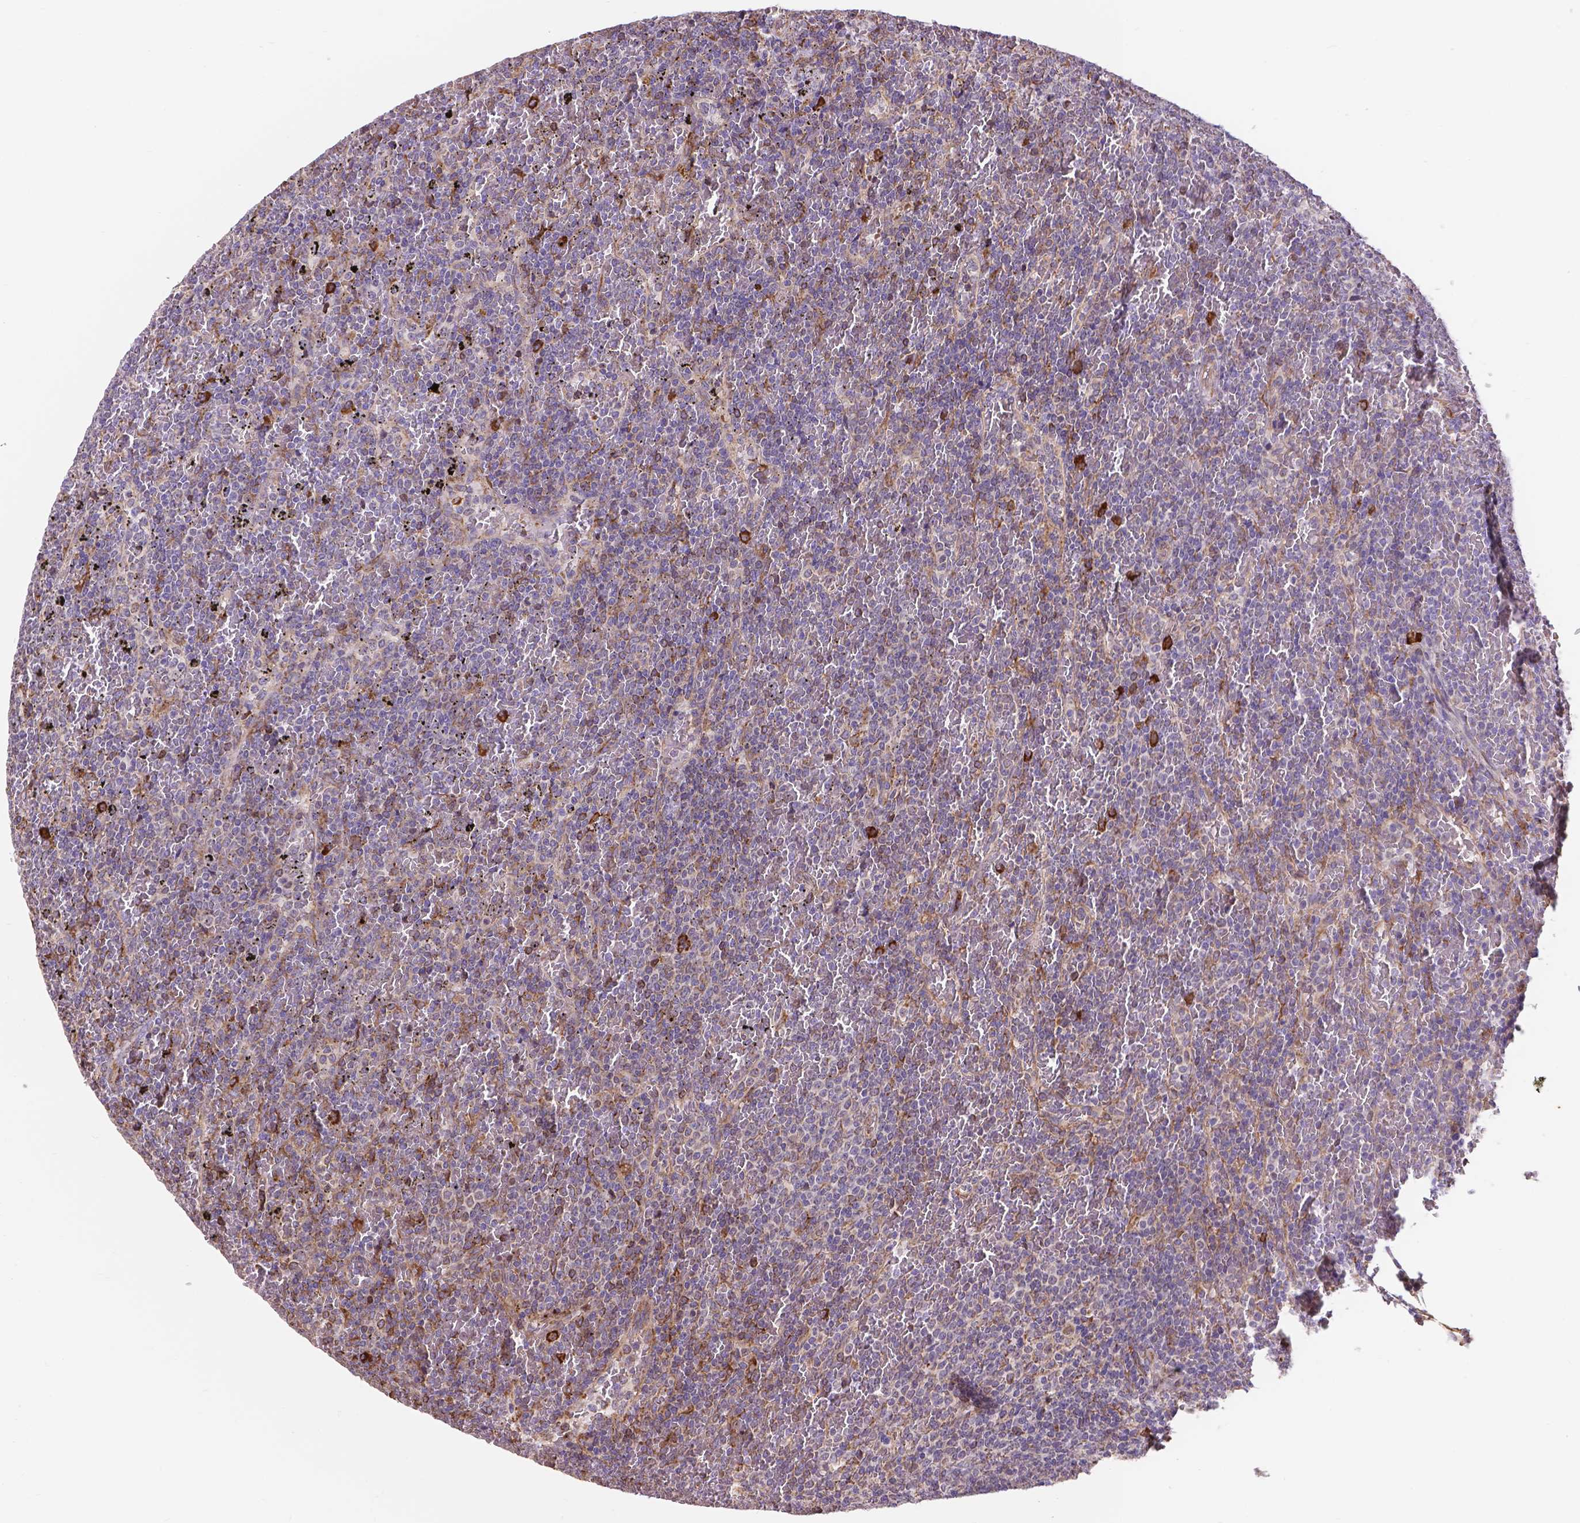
{"staining": {"intensity": "negative", "quantity": "none", "location": "none"}, "tissue": "lymphoma", "cell_type": "Tumor cells", "image_type": "cancer", "snomed": [{"axis": "morphology", "description": "Malignant lymphoma, non-Hodgkin's type, Low grade"}, {"axis": "topography", "description": "Spleen"}], "caption": "A high-resolution photomicrograph shows IHC staining of malignant lymphoma, non-Hodgkin's type (low-grade), which reveals no significant expression in tumor cells. (DAB immunohistochemistry (IHC) with hematoxylin counter stain).", "gene": "IPO11", "patient": {"sex": "female", "age": 77}}